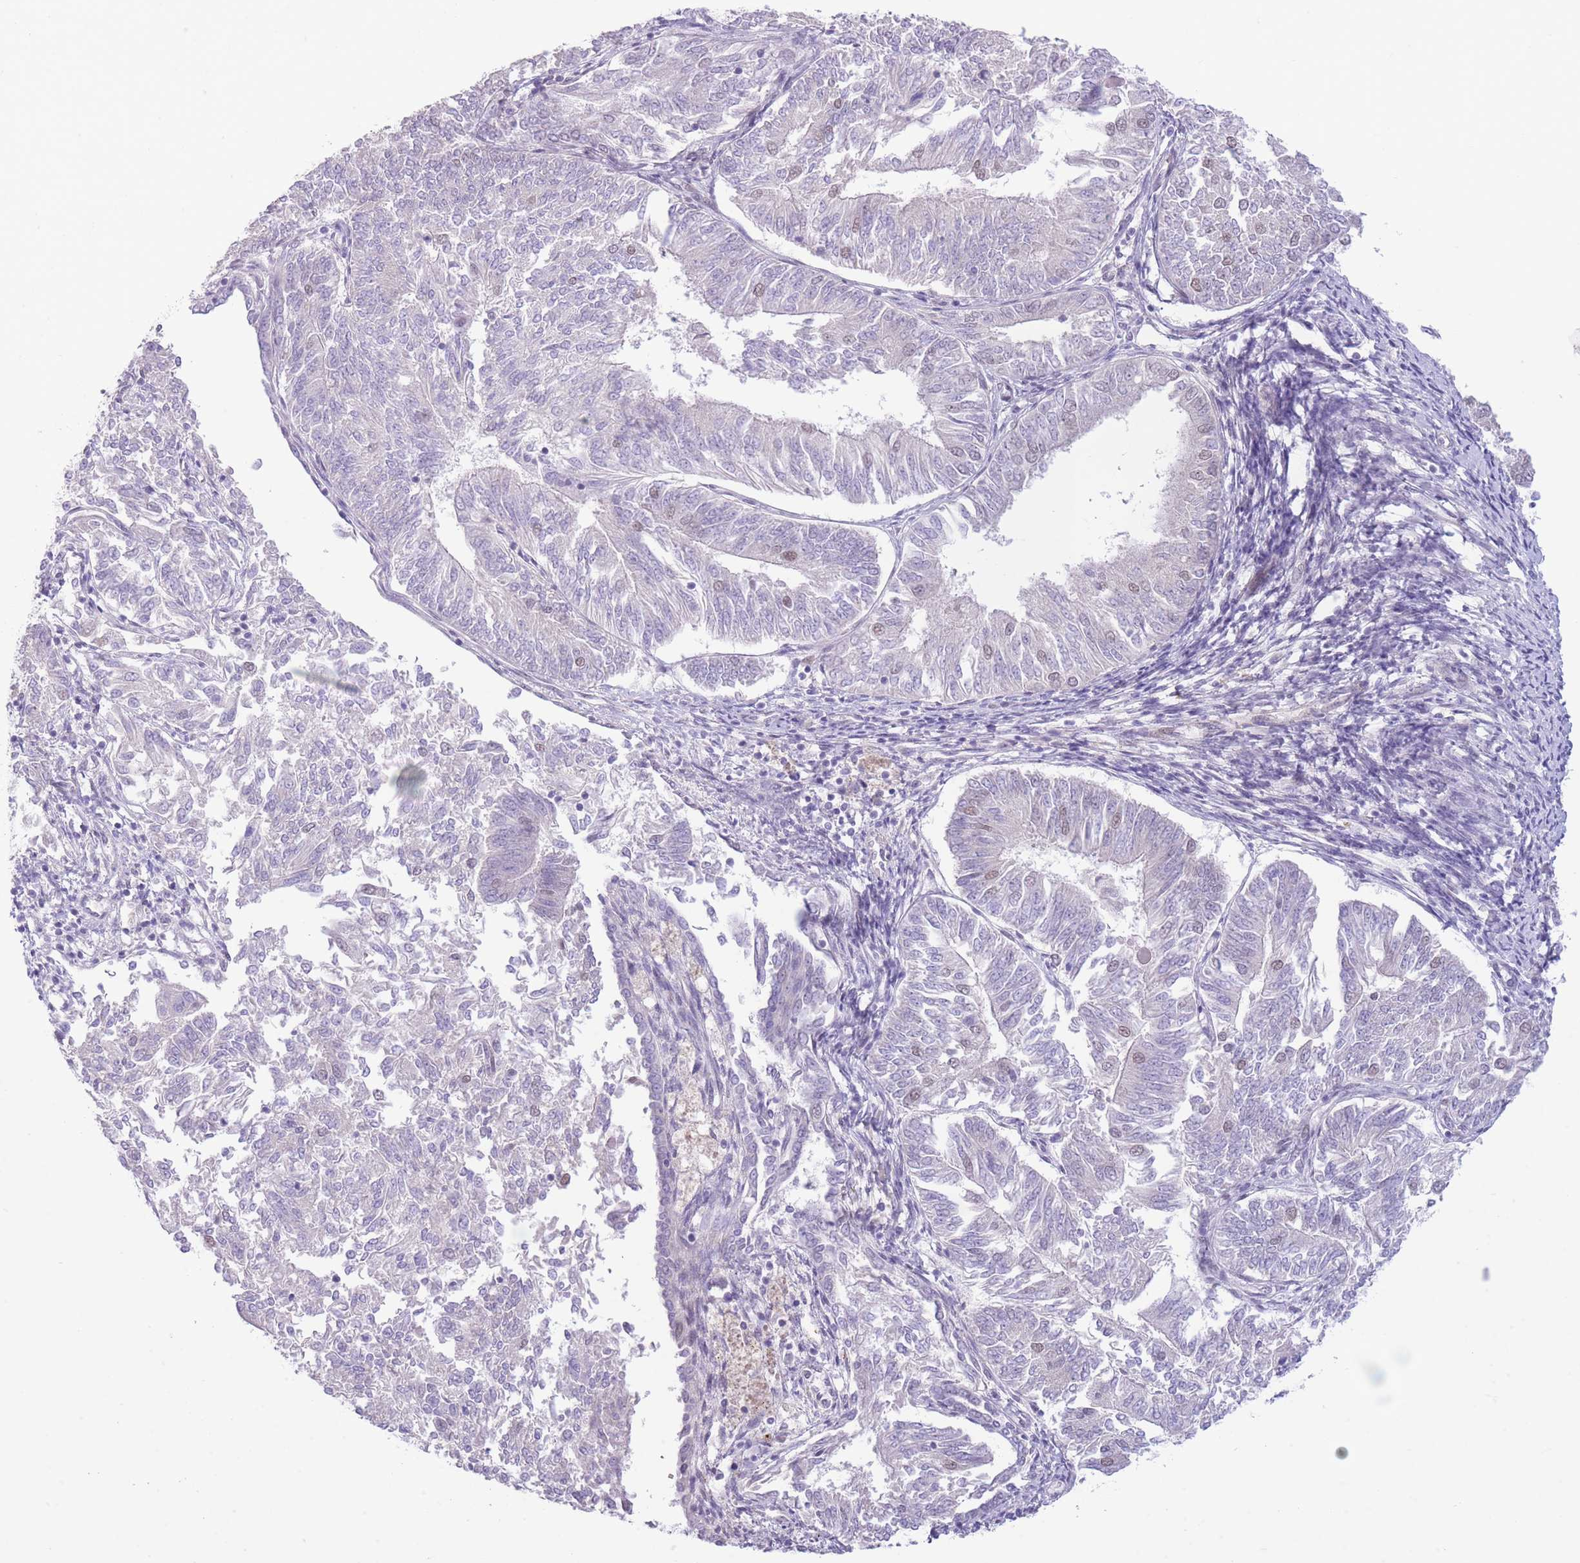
{"staining": {"intensity": "weak", "quantity": "<25%", "location": "nuclear"}, "tissue": "endometrial cancer", "cell_type": "Tumor cells", "image_type": "cancer", "snomed": [{"axis": "morphology", "description": "Adenocarcinoma, NOS"}, {"axis": "topography", "description": "Endometrium"}], "caption": "Human endometrial adenocarcinoma stained for a protein using IHC displays no staining in tumor cells.", "gene": "FBXO46", "patient": {"sex": "female", "age": 58}}